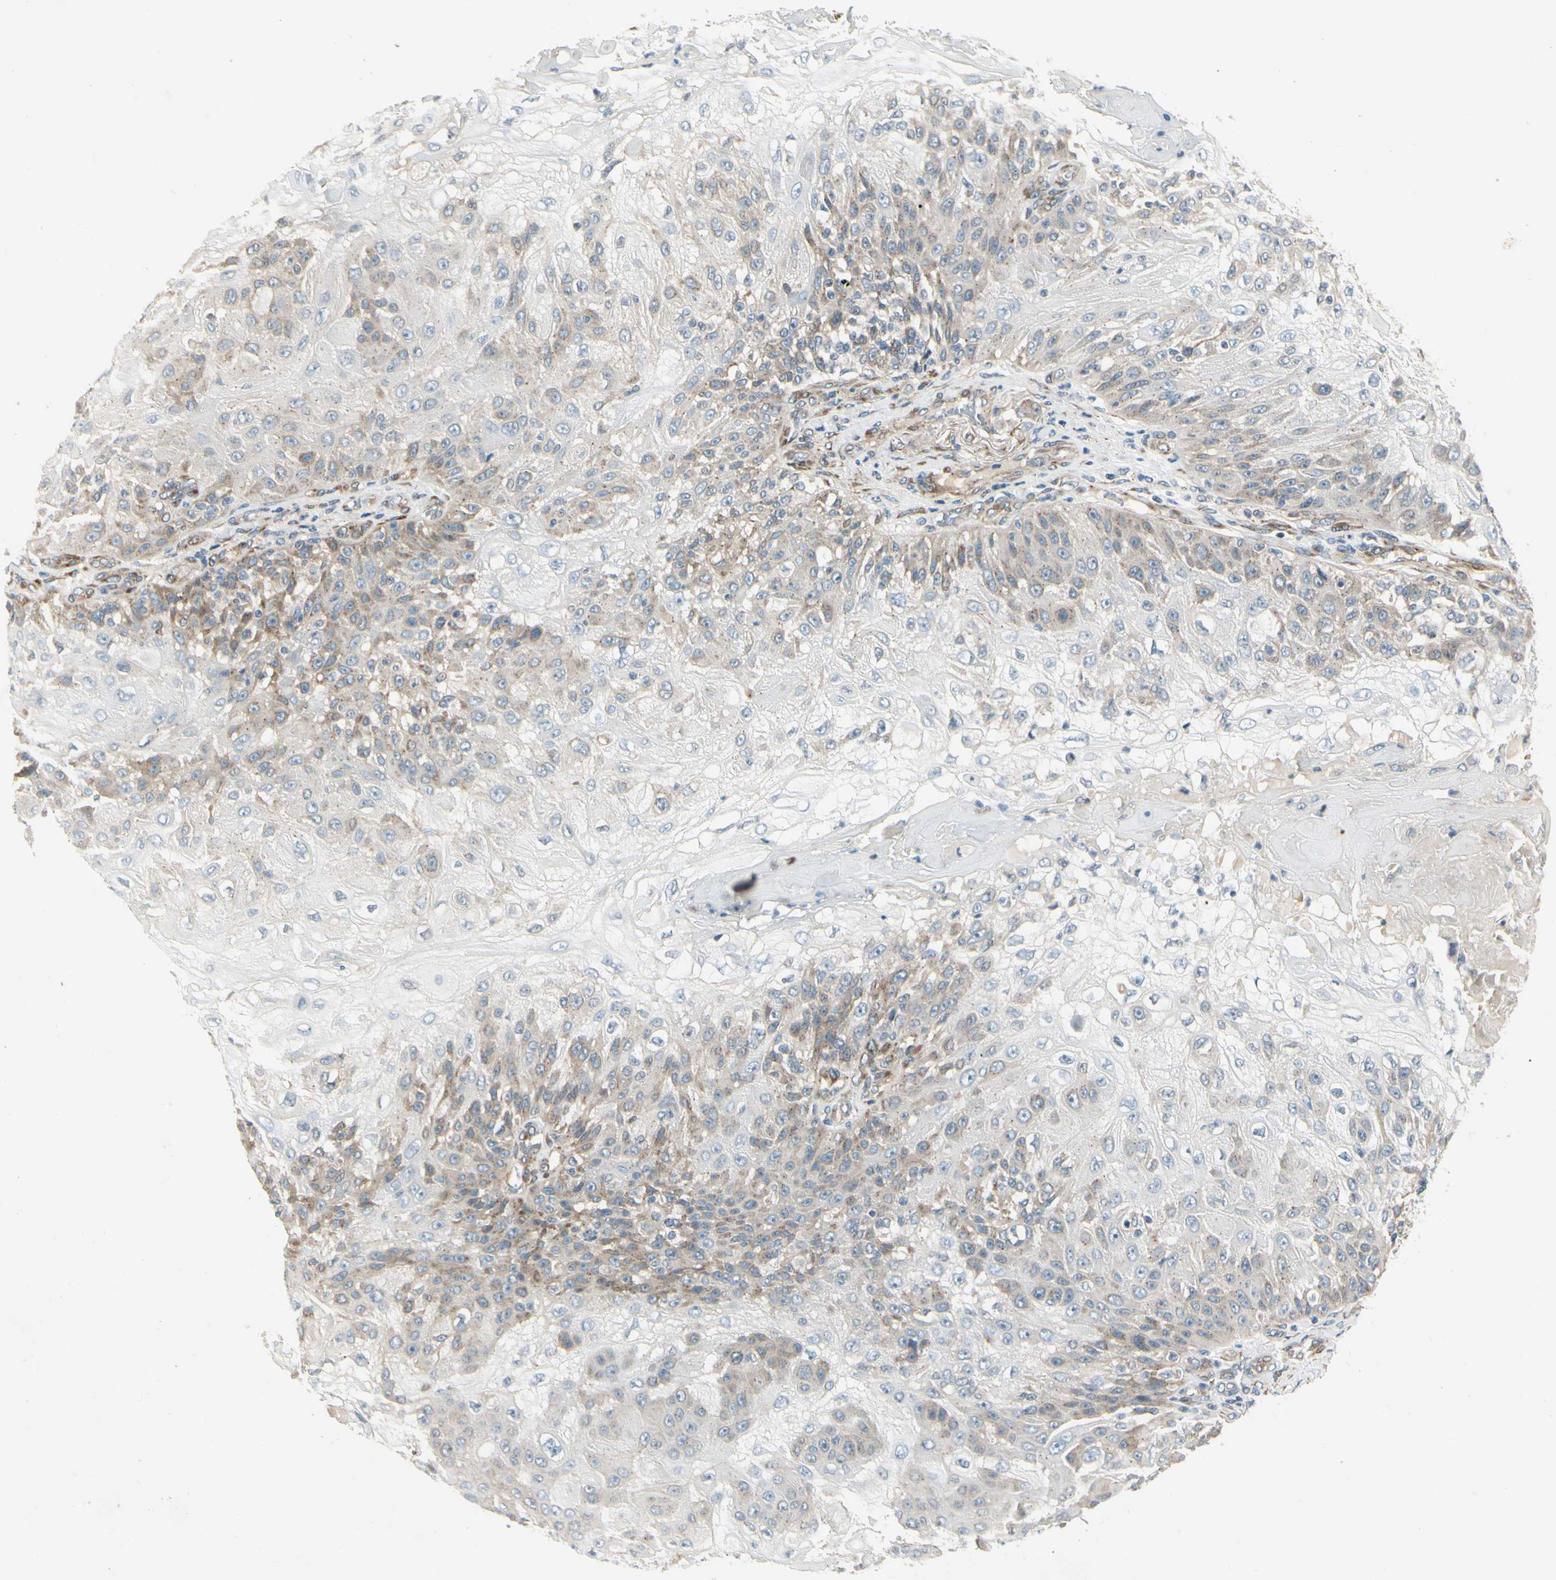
{"staining": {"intensity": "moderate", "quantity": "25%-75%", "location": "cytoplasmic/membranous"}, "tissue": "skin cancer", "cell_type": "Tumor cells", "image_type": "cancer", "snomed": [{"axis": "morphology", "description": "Normal tissue, NOS"}, {"axis": "morphology", "description": "Squamous cell carcinoma, NOS"}, {"axis": "topography", "description": "Skin"}], "caption": "Immunohistochemistry (IHC) (DAB (3,3'-diaminobenzidine)) staining of human skin squamous cell carcinoma displays moderate cytoplasmic/membranous protein expression in approximately 25%-75% of tumor cells.", "gene": "MANSC1", "patient": {"sex": "female", "age": 83}}